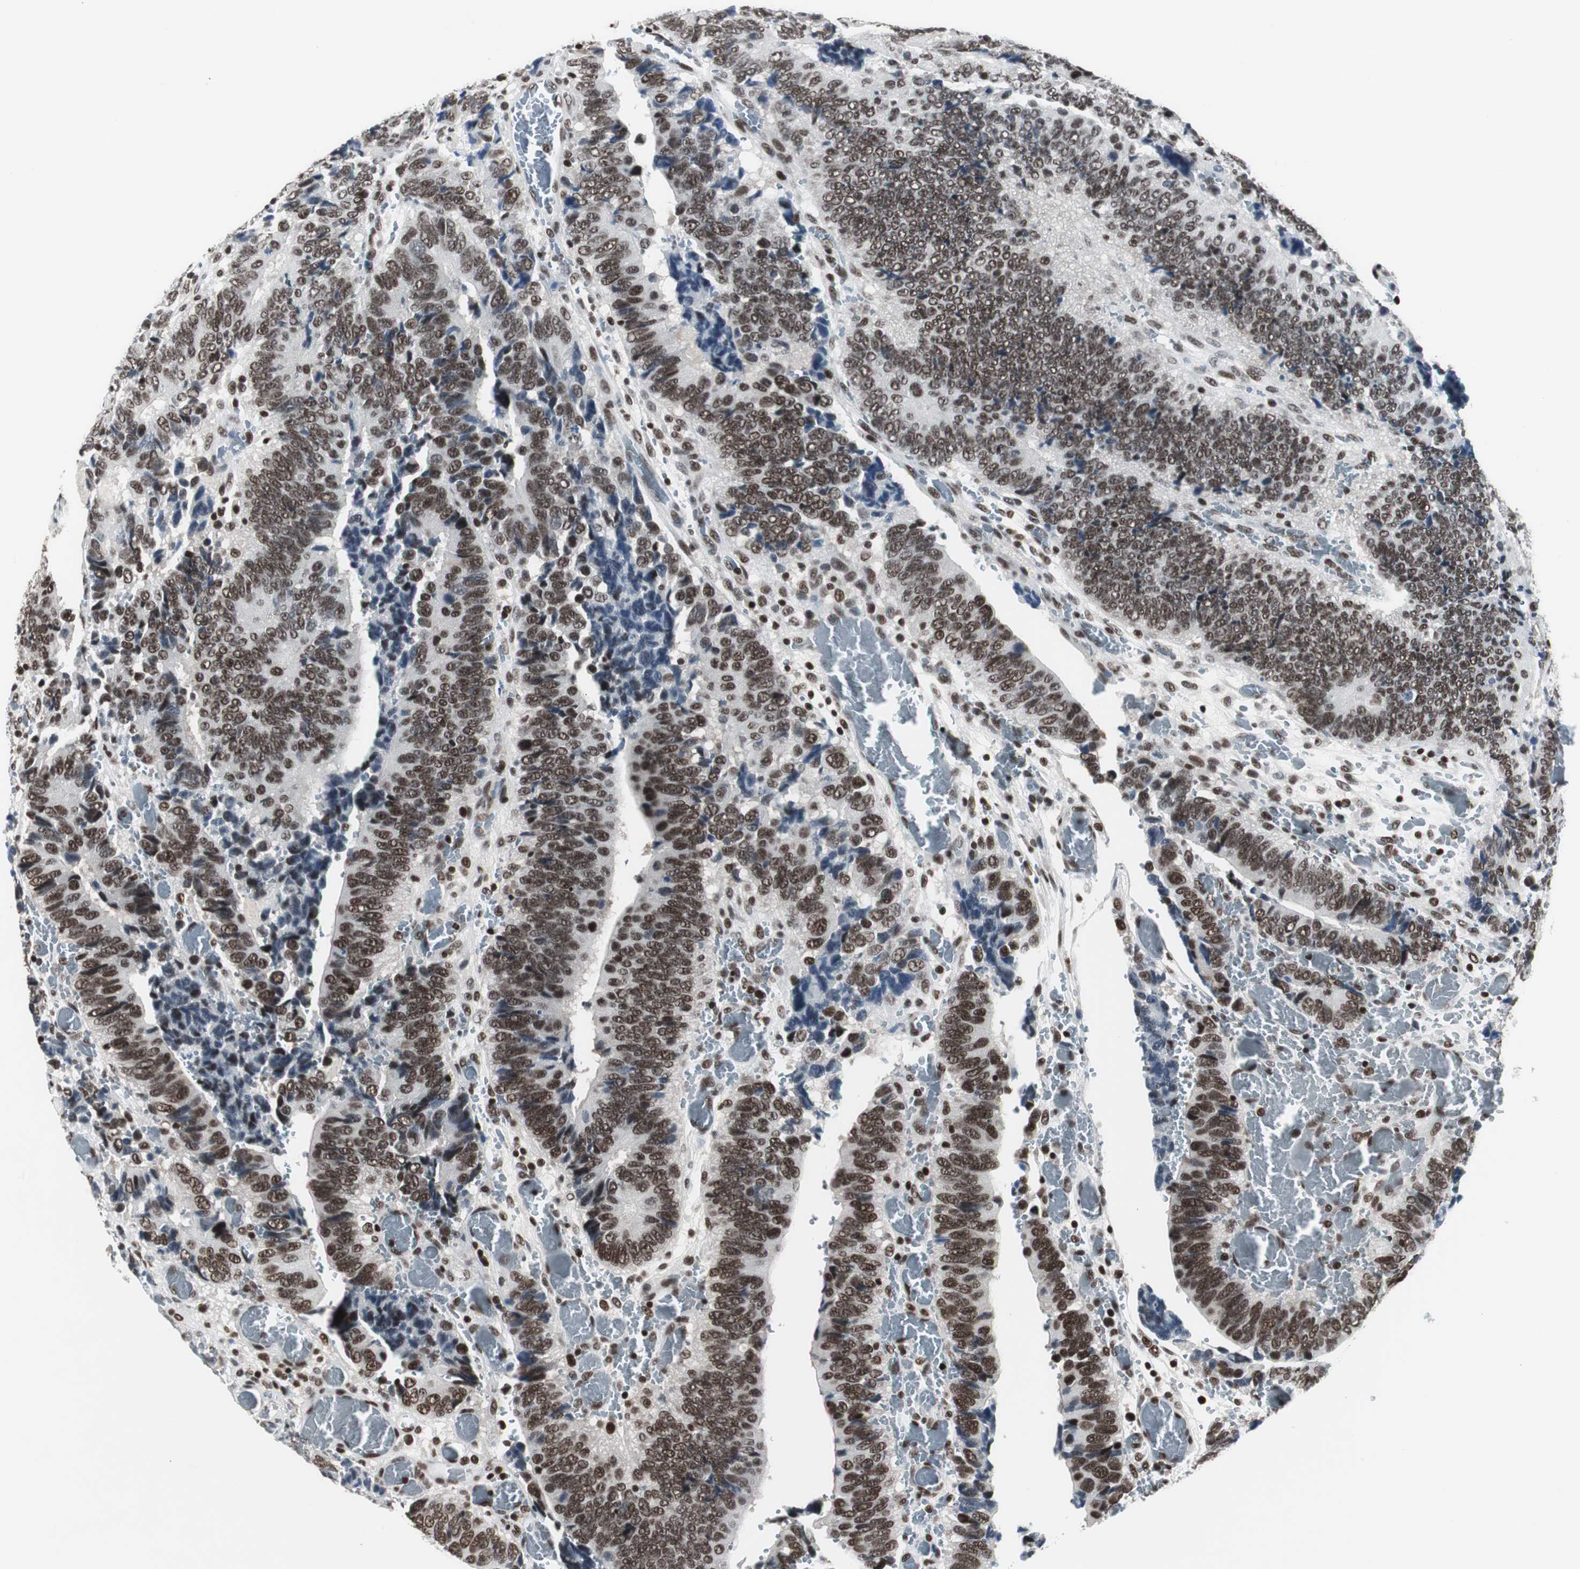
{"staining": {"intensity": "moderate", "quantity": ">75%", "location": "nuclear"}, "tissue": "colorectal cancer", "cell_type": "Tumor cells", "image_type": "cancer", "snomed": [{"axis": "morphology", "description": "Adenocarcinoma, NOS"}, {"axis": "topography", "description": "Colon"}], "caption": "Tumor cells display medium levels of moderate nuclear expression in about >75% of cells in human adenocarcinoma (colorectal).", "gene": "RAD9A", "patient": {"sex": "male", "age": 72}}